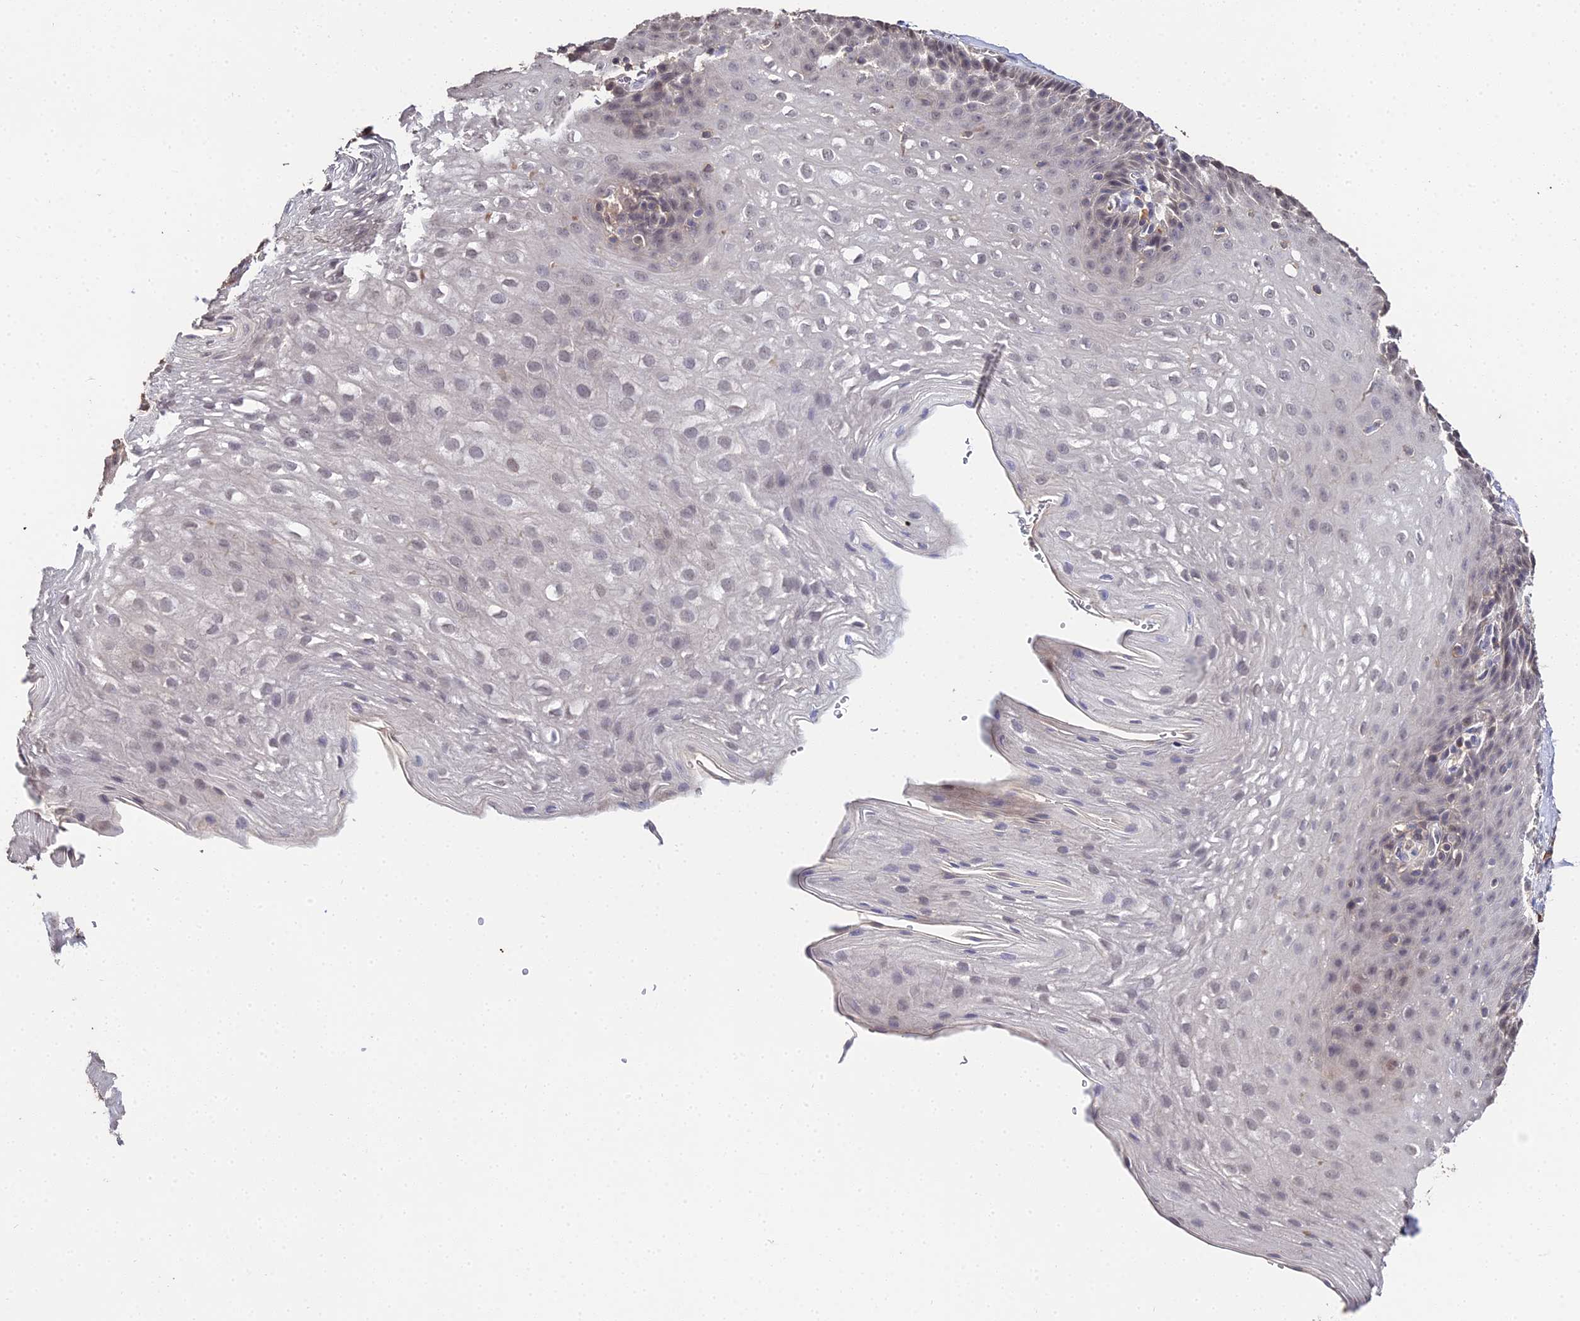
{"staining": {"intensity": "weak", "quantity": "<25%", "location": "nuclear"}, "tissue": "esophagus", "cell_type": "Squamous epithelial cells", "image_type": "normal", "snomed": [{"axis": "morphology", "description": "Normal tissue, NOS"}, {"axis": "topography", "description": "Esophagus"}], "caption": "Protein analysis of benign esophagus reveals no significant positivity in squamous epithelial cells.", "gene": "LSM5", "patient": {"sex": "female", "age": 66}}